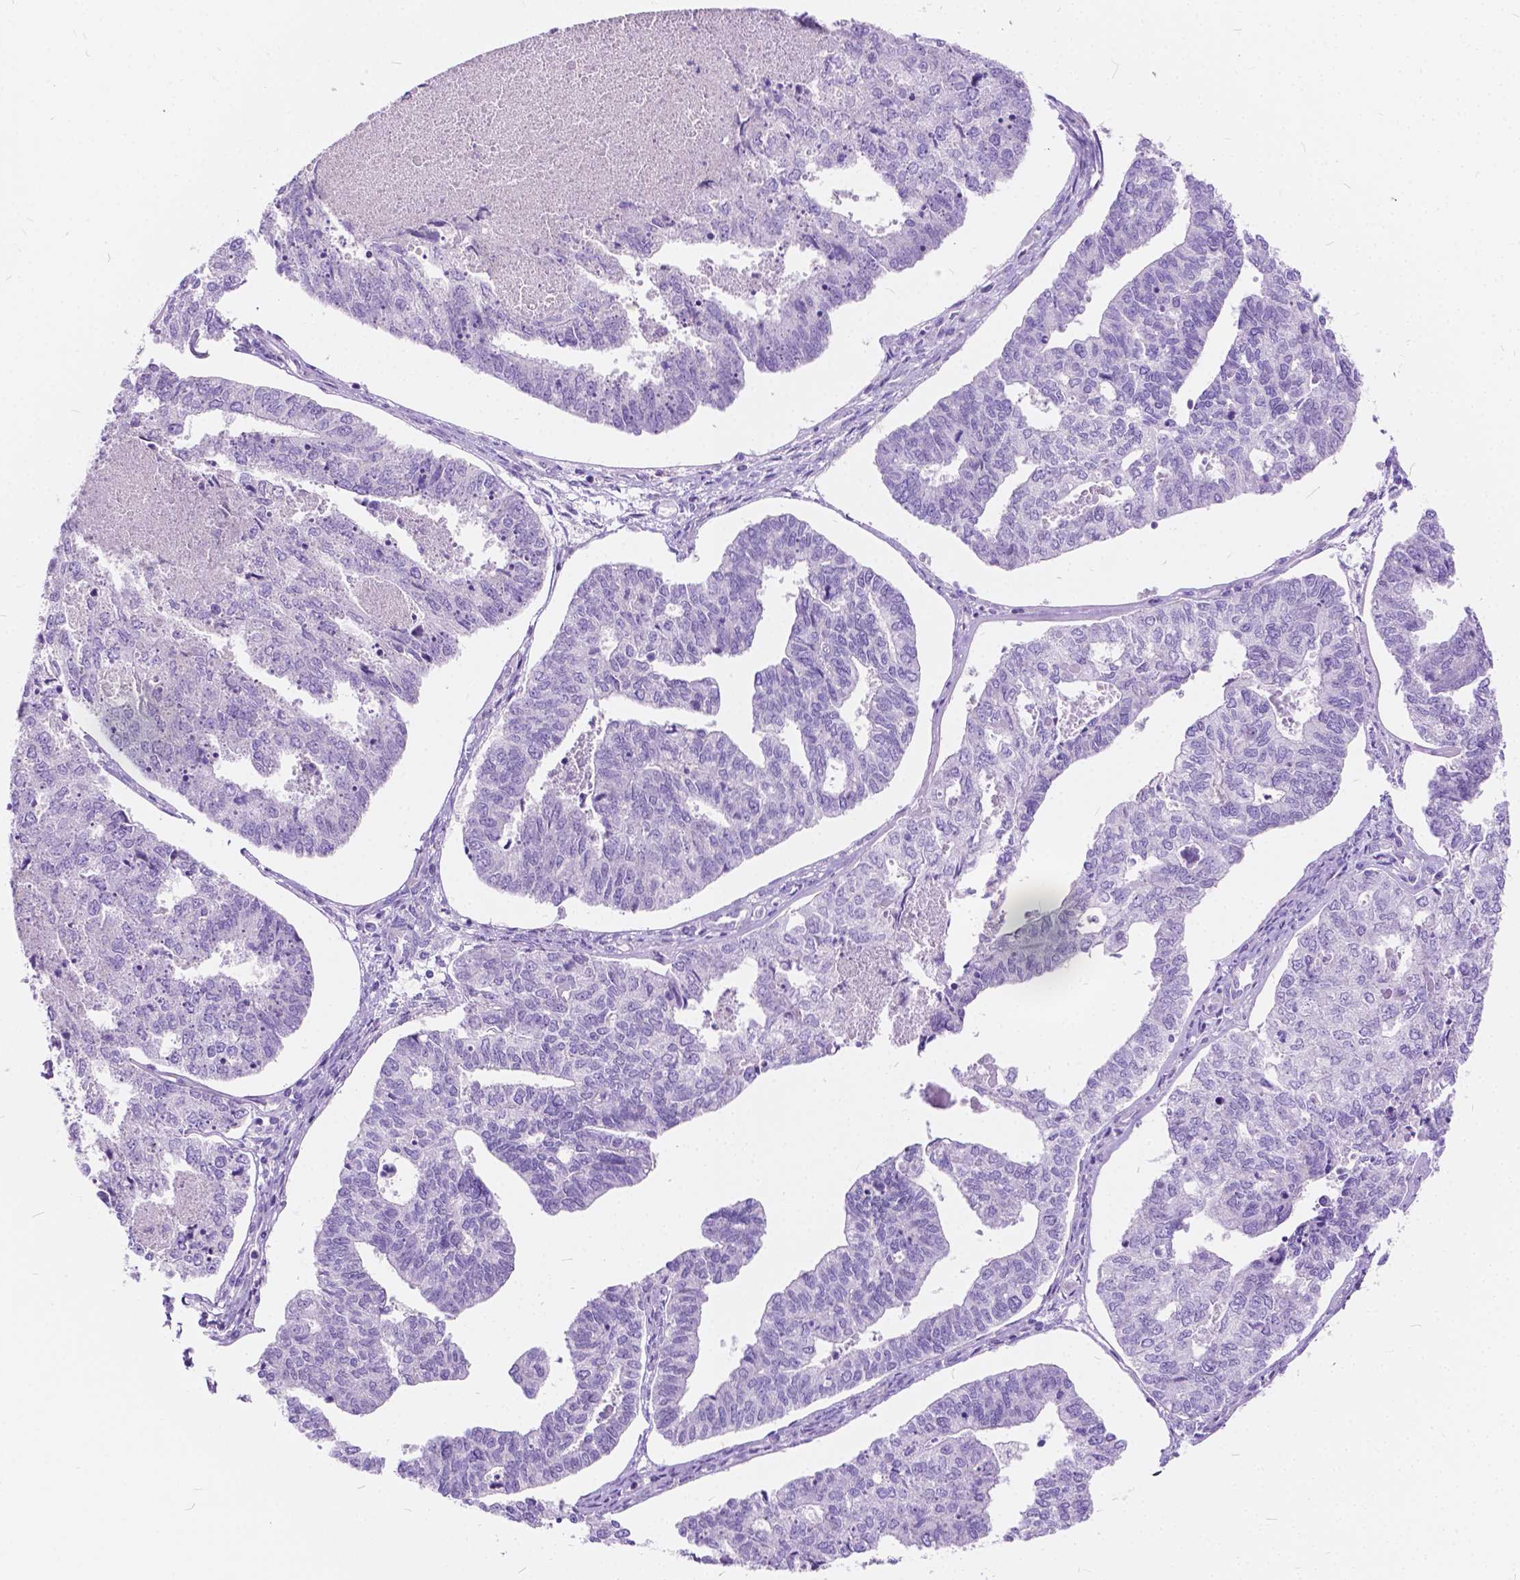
{"staining": {"intensity": "negative", "quantity": "none", "location": "none"}, "tissue": "endometrial cancer", "cell_type": "Tumor cells", "image_type": "cancer", "snomed": [{"axis": "morphology", "description": "Adenocarcinoma, NOS"}, {"axis": "topography", "description": "Endometrium"}], "caption": "High magnification brightfield microscopy of endometrial adenocarcinoma stained with DAB (3,3'-diaminobenzidine) (brown) and counterstained with hematoxylin (blue): tumor cells show no significant staining.", "gene": "CHRM1", "patient": {"sex": "female", "age": 73}}